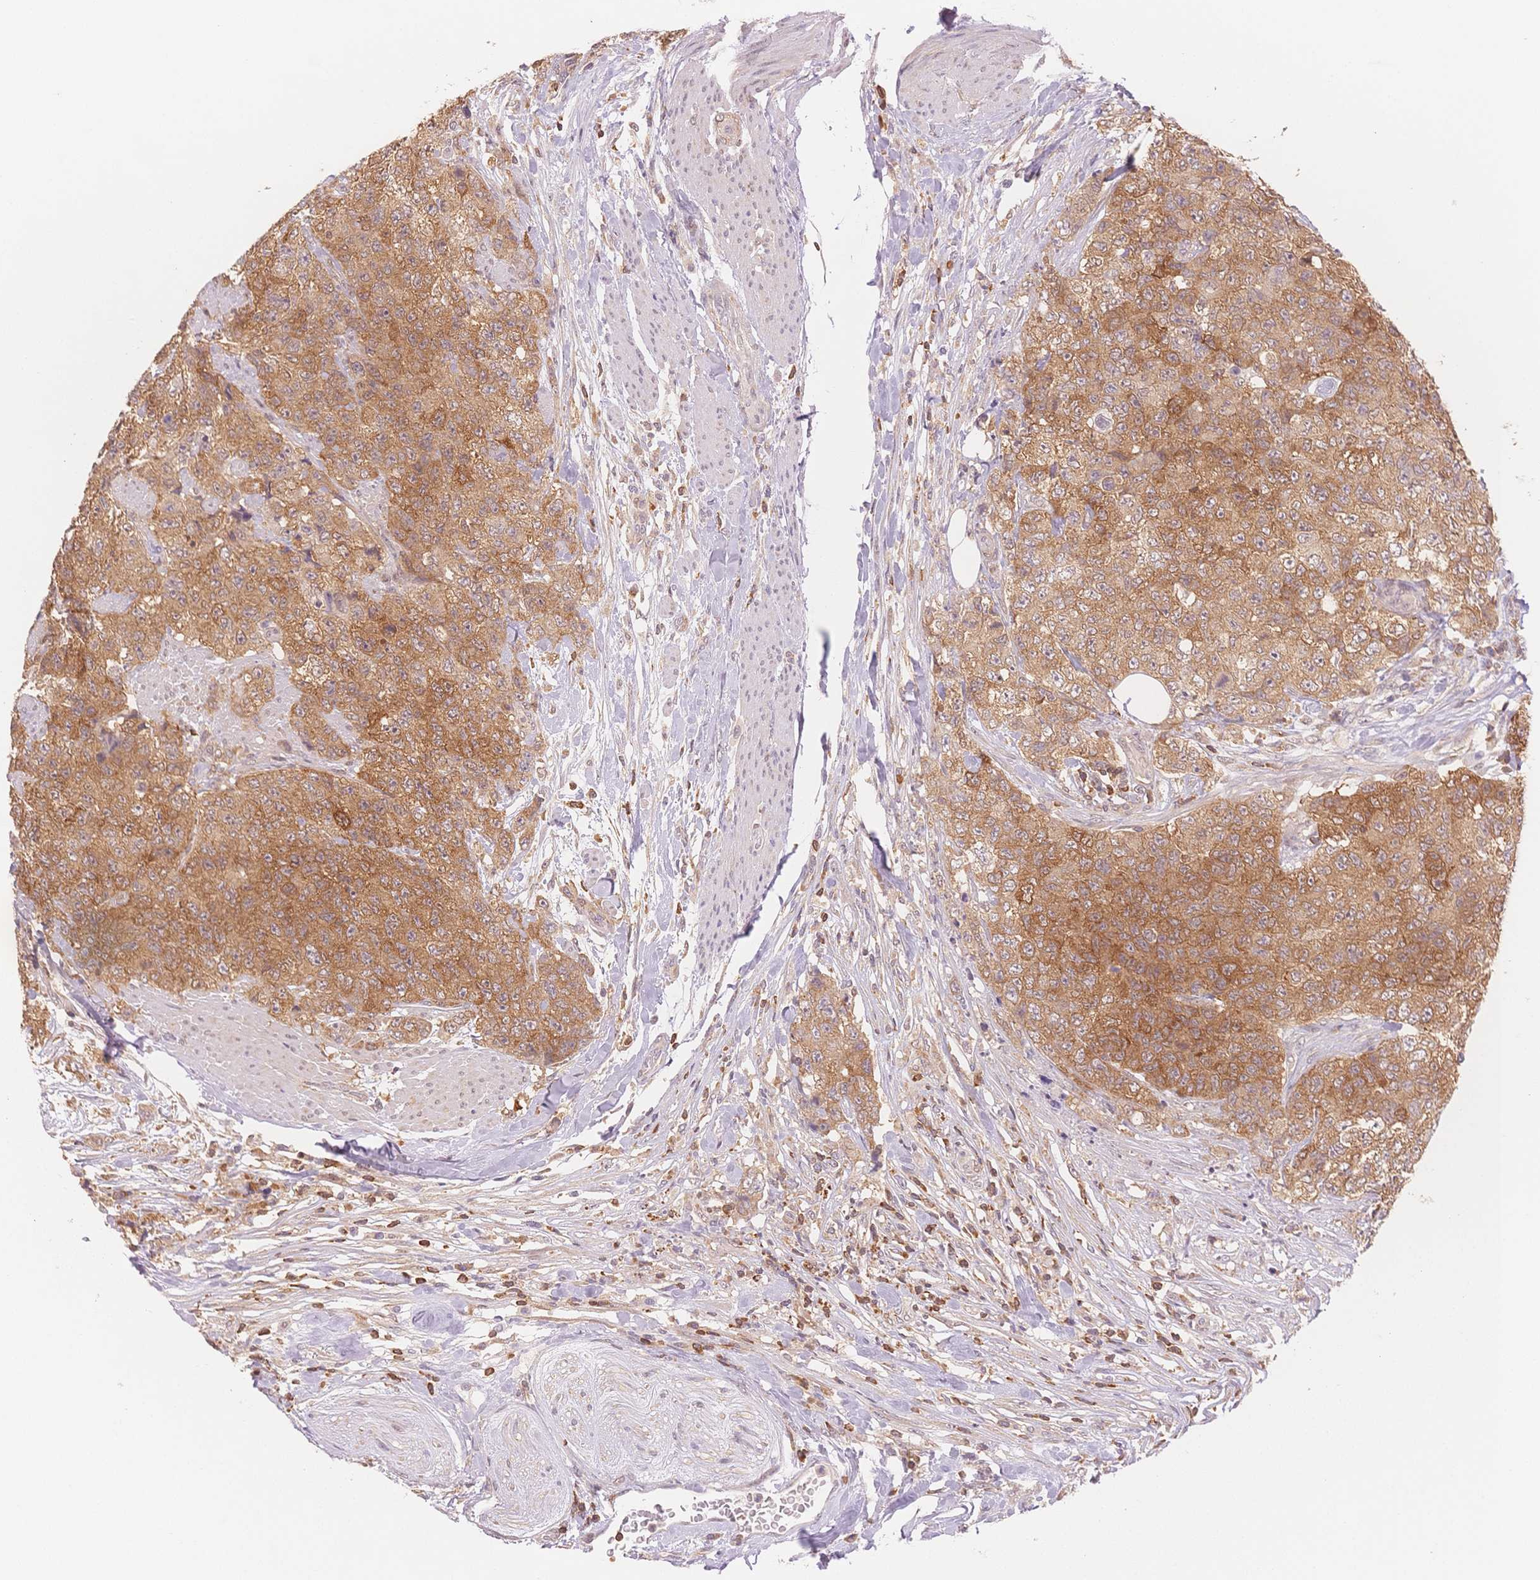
{"staining": {"intensity": "moderate", "quantity": ">75%", "location": "cytoplasmic/membranous"}, "tissue": "urothelial cancer", "cell_type": "Tumor cells", "image_type": "cancer", "snomed": [{"axis": "morphology", "description": "Urothelial carcinoma, High grade"}, {"axis": "topography", "description": "Urinary bladder"}], "caption": "Immunohistochemistry (IHC) (DAB (3,3'-diaminobenzidine)) staining of urothelial carcinoma (high-grade) exhibits moderate cytoplasmic/membranous protein staining in about >75% of tumor cells. (Brightfield microscopy of DAB IHC at high magnification).", "gene": "STK39", "patient": {"sex": "female", "age": 78}}